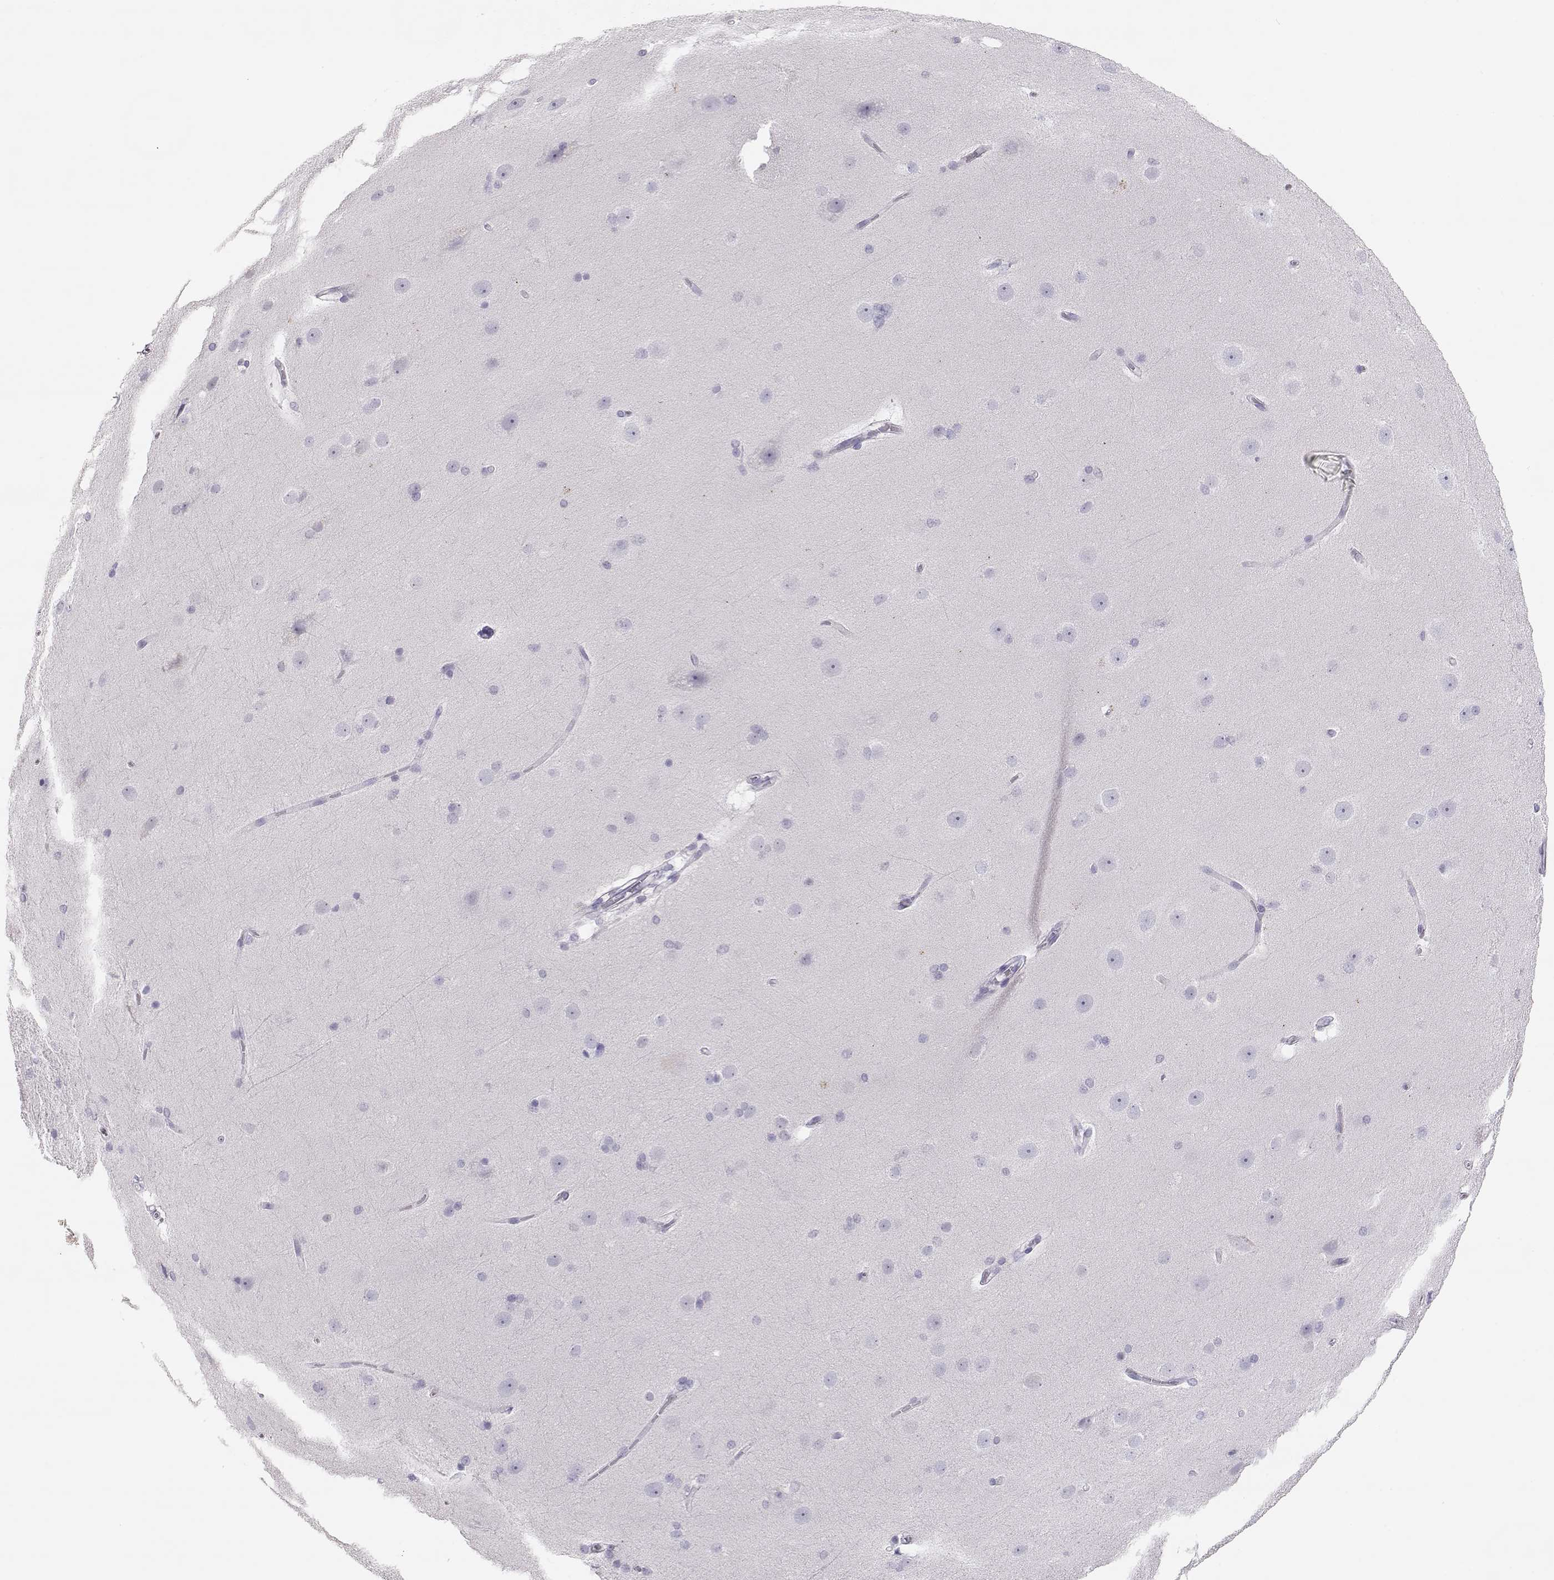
{"staining": {"intensity": "negative", "quantity": "none", "location": "none"}, "tissue": "hippocampus", "cell_type": "Glial cells", "image_type": "normal", "snomed": [{"axis": "morphology", "description": "Normal tissue, NOS"}, {"axis": "topography", "description": "Cerebral cortex"}, {"axis": "topography", "description": "Hippocampus"}], "caption": "Immunohistochemistry (IHC) image of unremarkable hippocampus: hippocampus stained with DAB (3,3'-diaminobenzidine) shows no significant protein staining in glial cells.", "gene": "LEPR", "patient": {"sex": "female", "age": 19}}